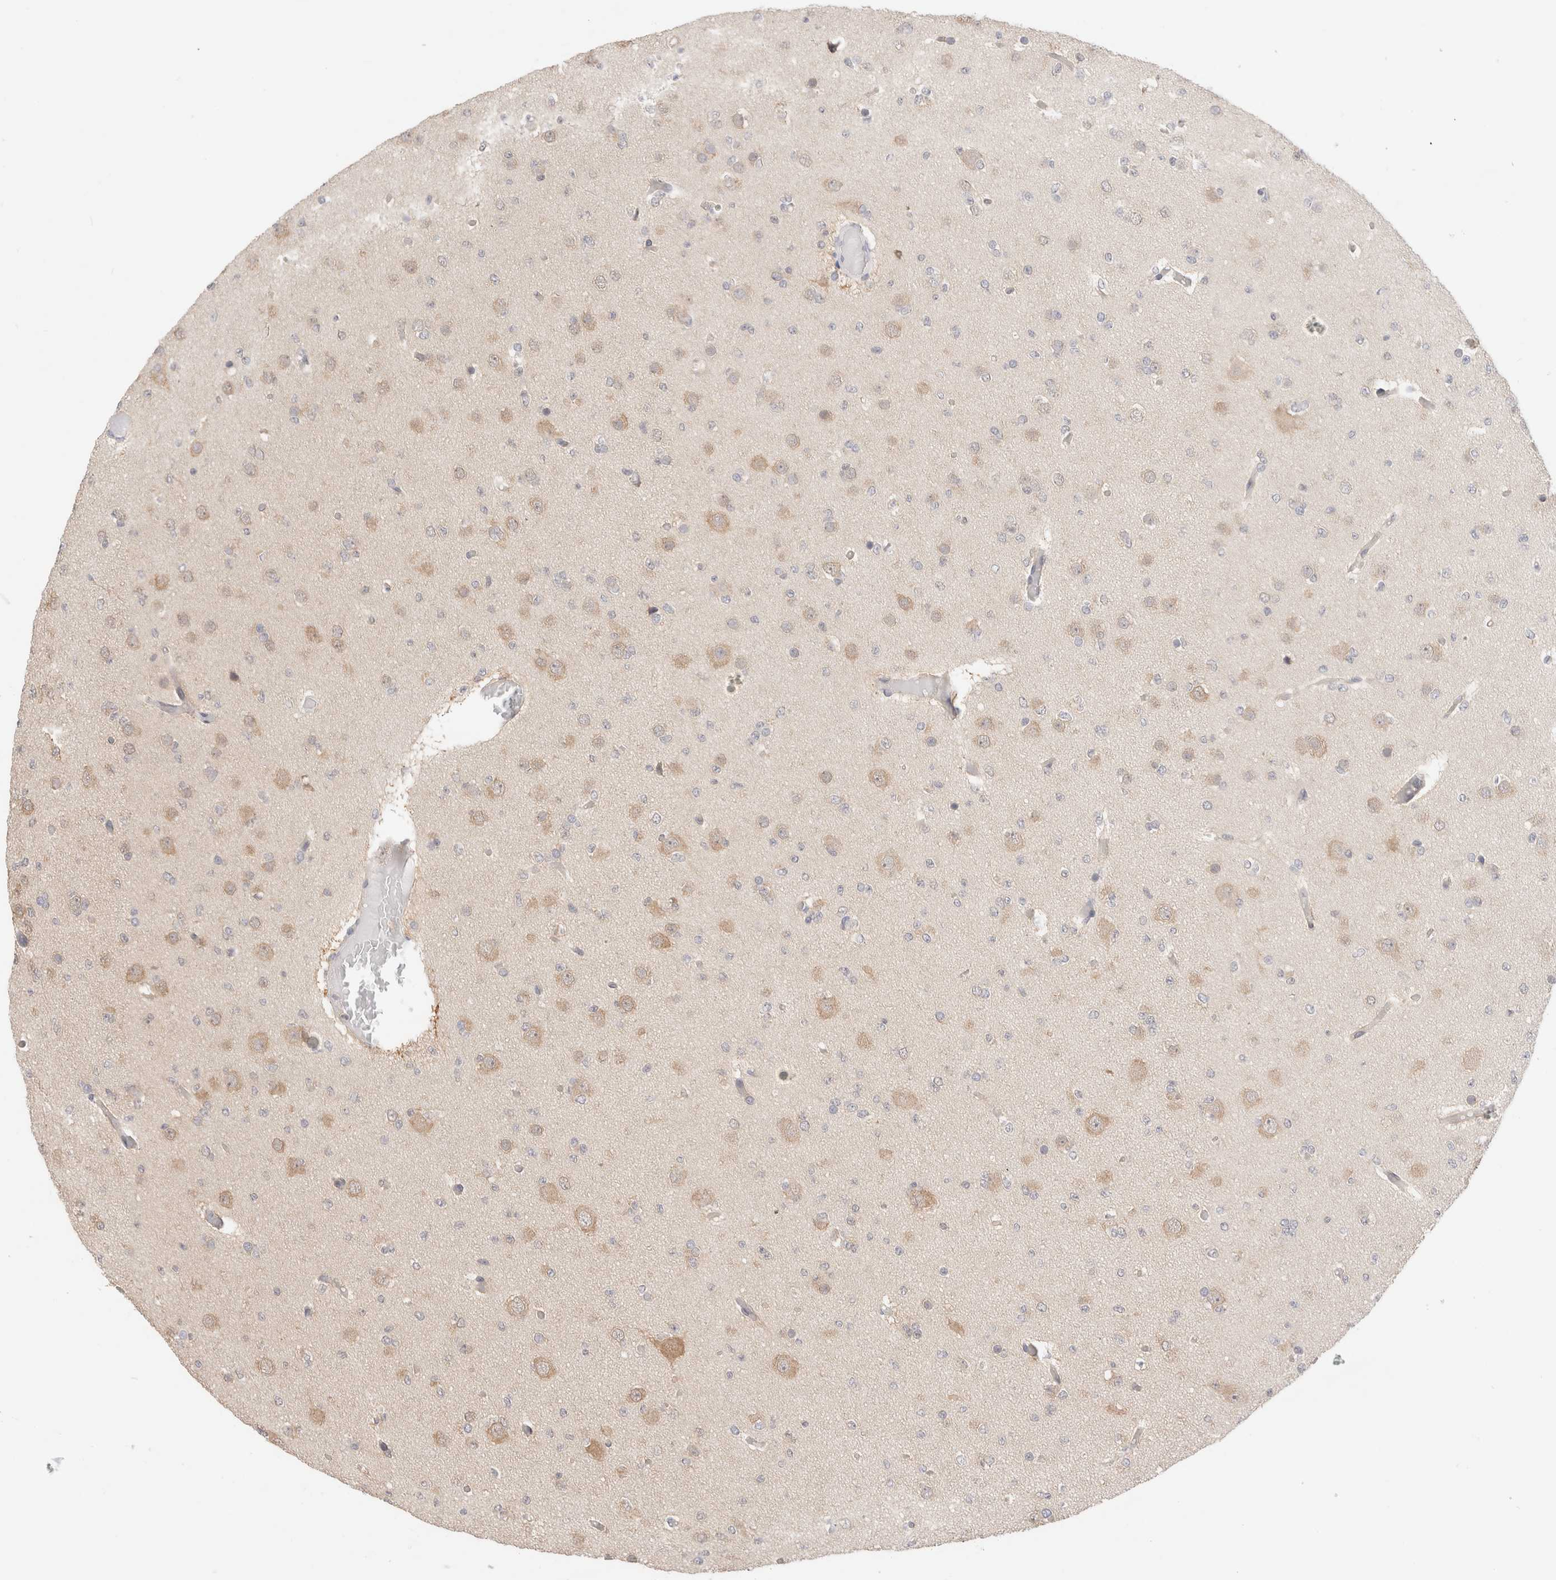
{"staining": {"intensity": "weak", "quantity": "<25%", "location": "cytoplasmic/membranous"}, "tissue": "glioma", "cell_type": "Tumor cells", "image_type": "cancer", "snomed": [{"axis": "morphology", "description": "Glioma, malignant, Low grade"}, {"axis": "topography", "description": "Brain"}], "caption": "The histopathology image shows no significant expression in tumor cells of malignant low-grade glioma.", "gene": "C17orf97", "patient": {"sex": "female", "age": 22}}